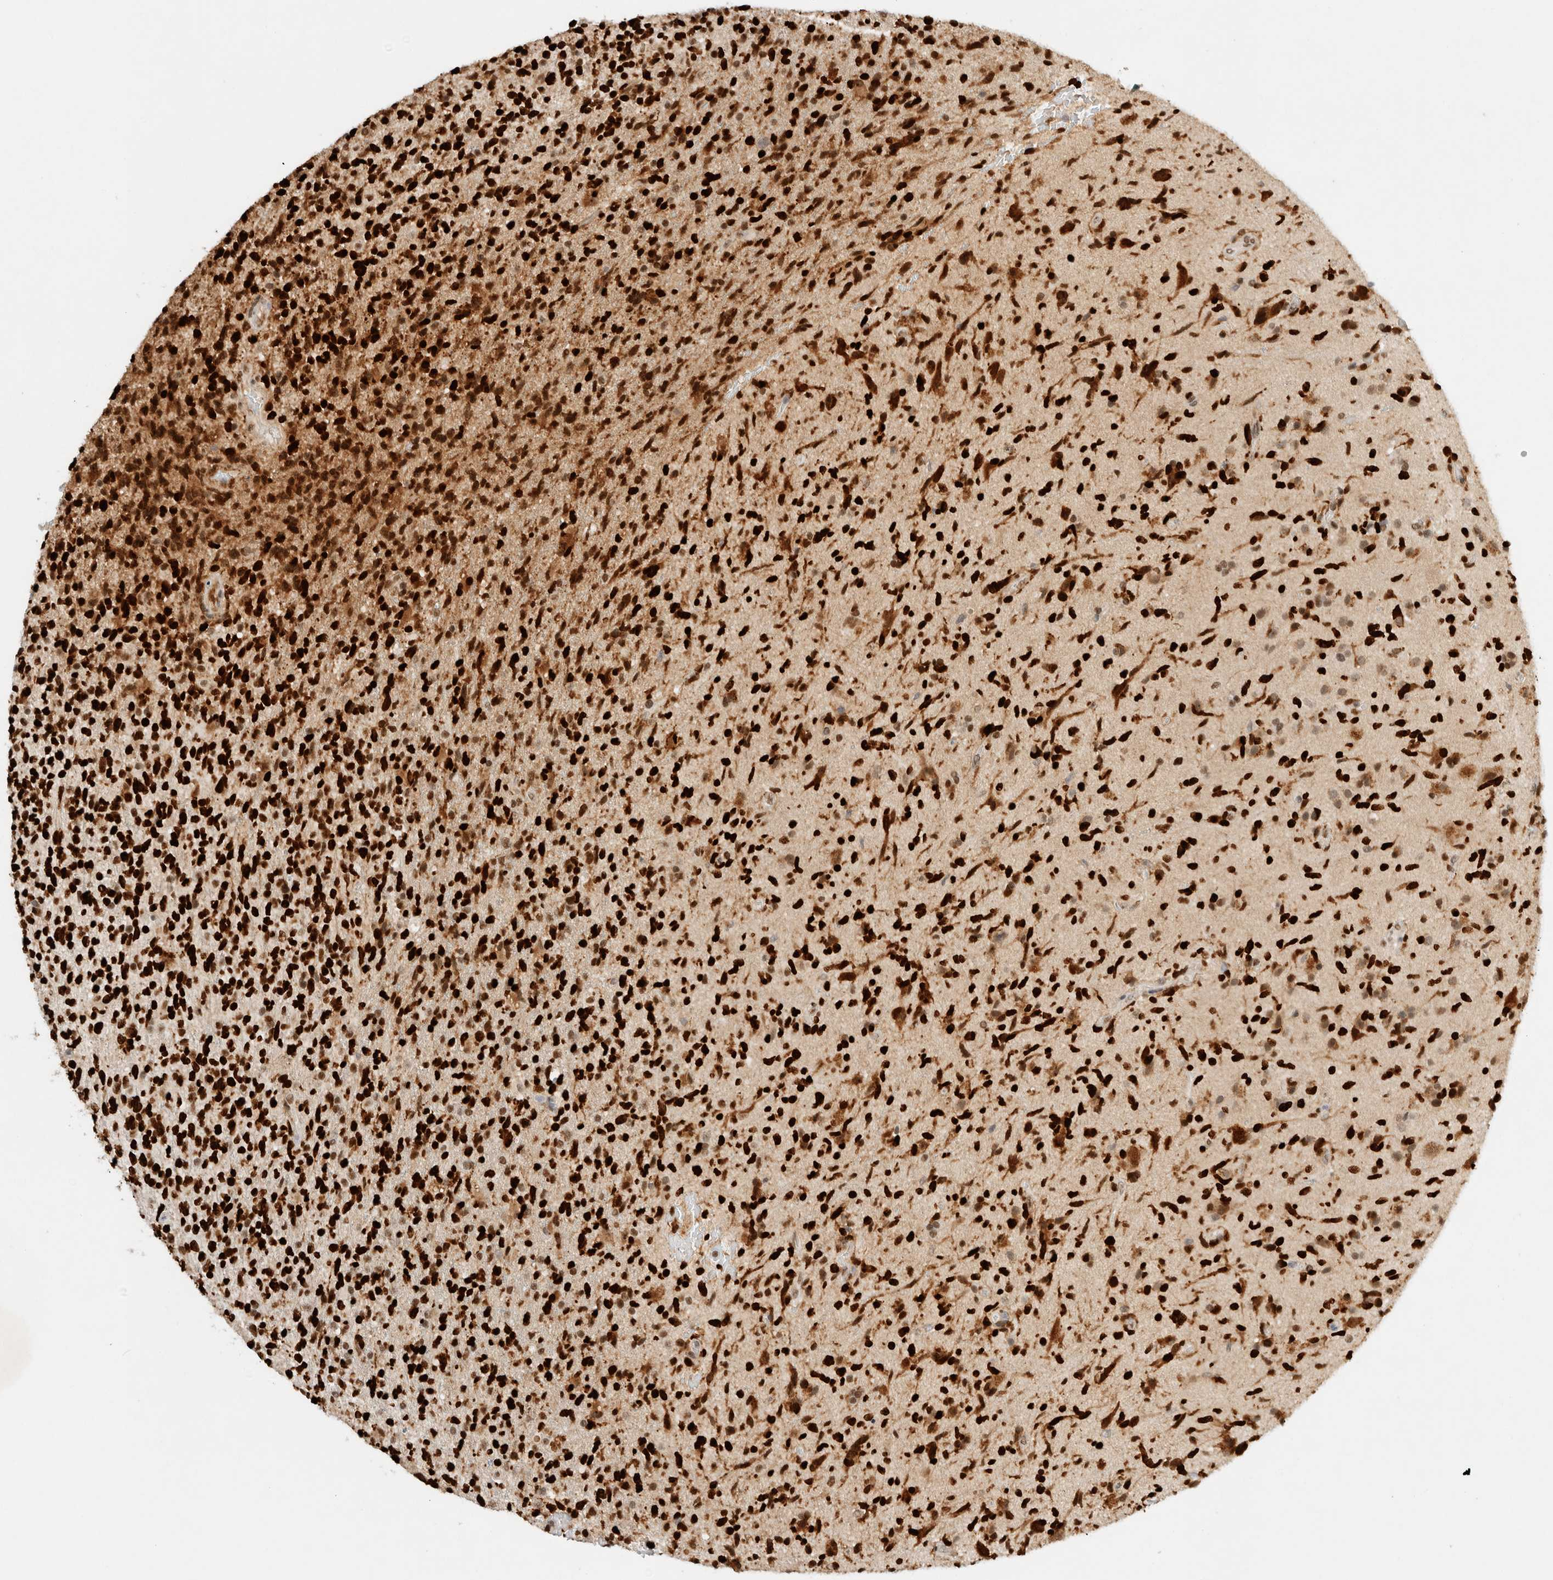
{"staining": {"intensity": "strong", "quantity": ">75%", "location": "nuclear"}, "tissue": "glioma", "cell_type": "Tumor cells", "image_type": "cancer", "snomed": [{"axis": "morphology", "description": "Glioma, malignant, High grade"}, {"axis": "topography", "description": "Brain"}], "caption": "Protein expression analysis of human glioma reveals strong nuclear positivity in approximately >75% of tumor cells.", "gene": "GTF2I", "patient": {"sex": "male", "age": 72}}